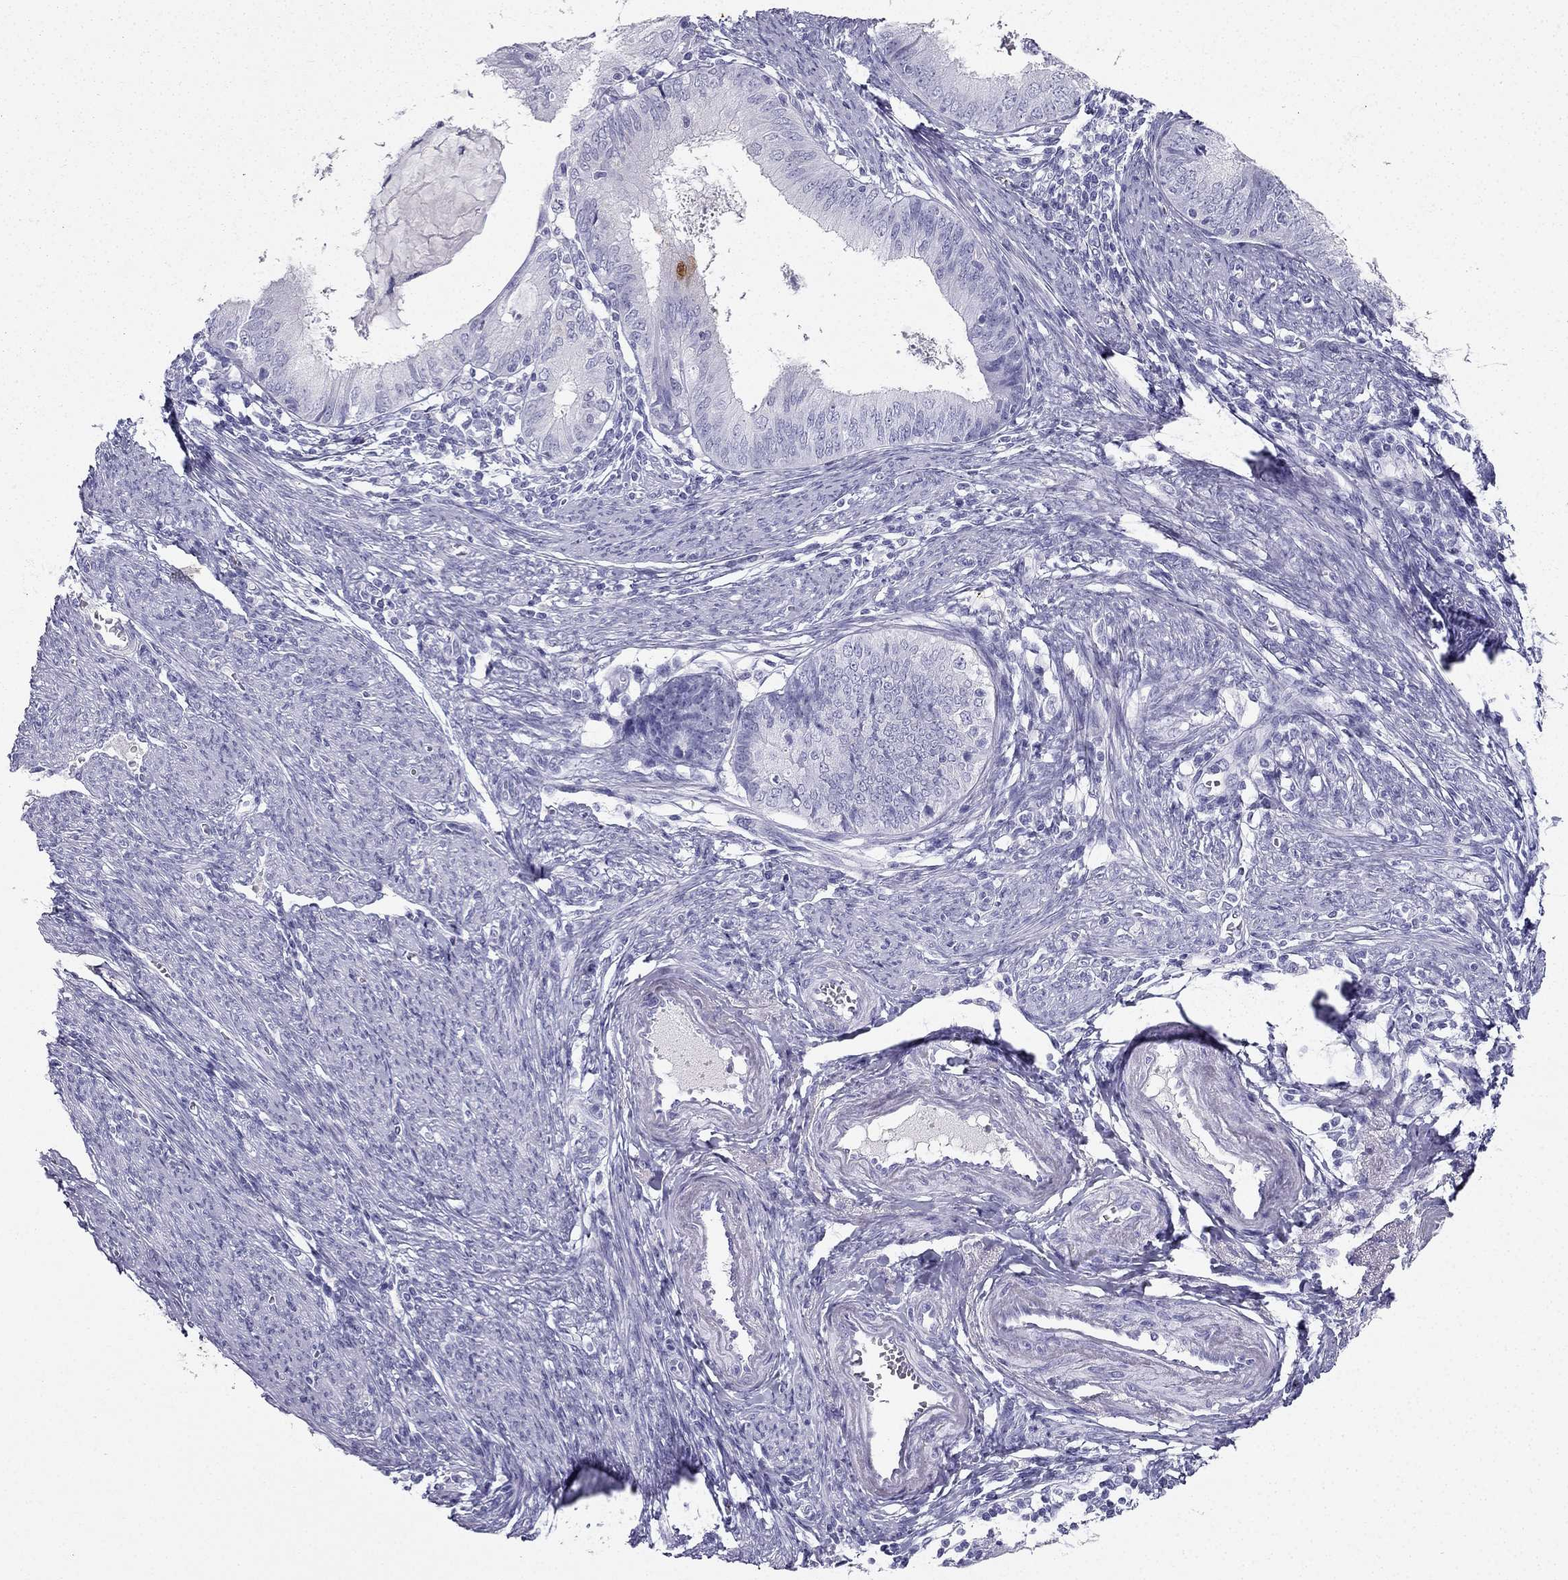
{"staining": {"intensity": "negative", "quantity": "none", "location": "none"}, "tissue": "endometrial cancer", "cell_type": "Tumor cells", "image_type": "cancer", "snomed": [{"axis": "morphology", "description": "Adenocarcinoma, NOS"}, {"axis": "topography", "description": "Endometrium"}], "caption": "Tumor cells are negative for protein expression in human adenocarcinoma (endometrial). (Stains: DAB immunohistochemistry with hematoxylin counter stain, Microscopy: brightfield microscopy at high magnification).", "gene": "TFF3", "patient": {"sex": "female", "age": 57}}